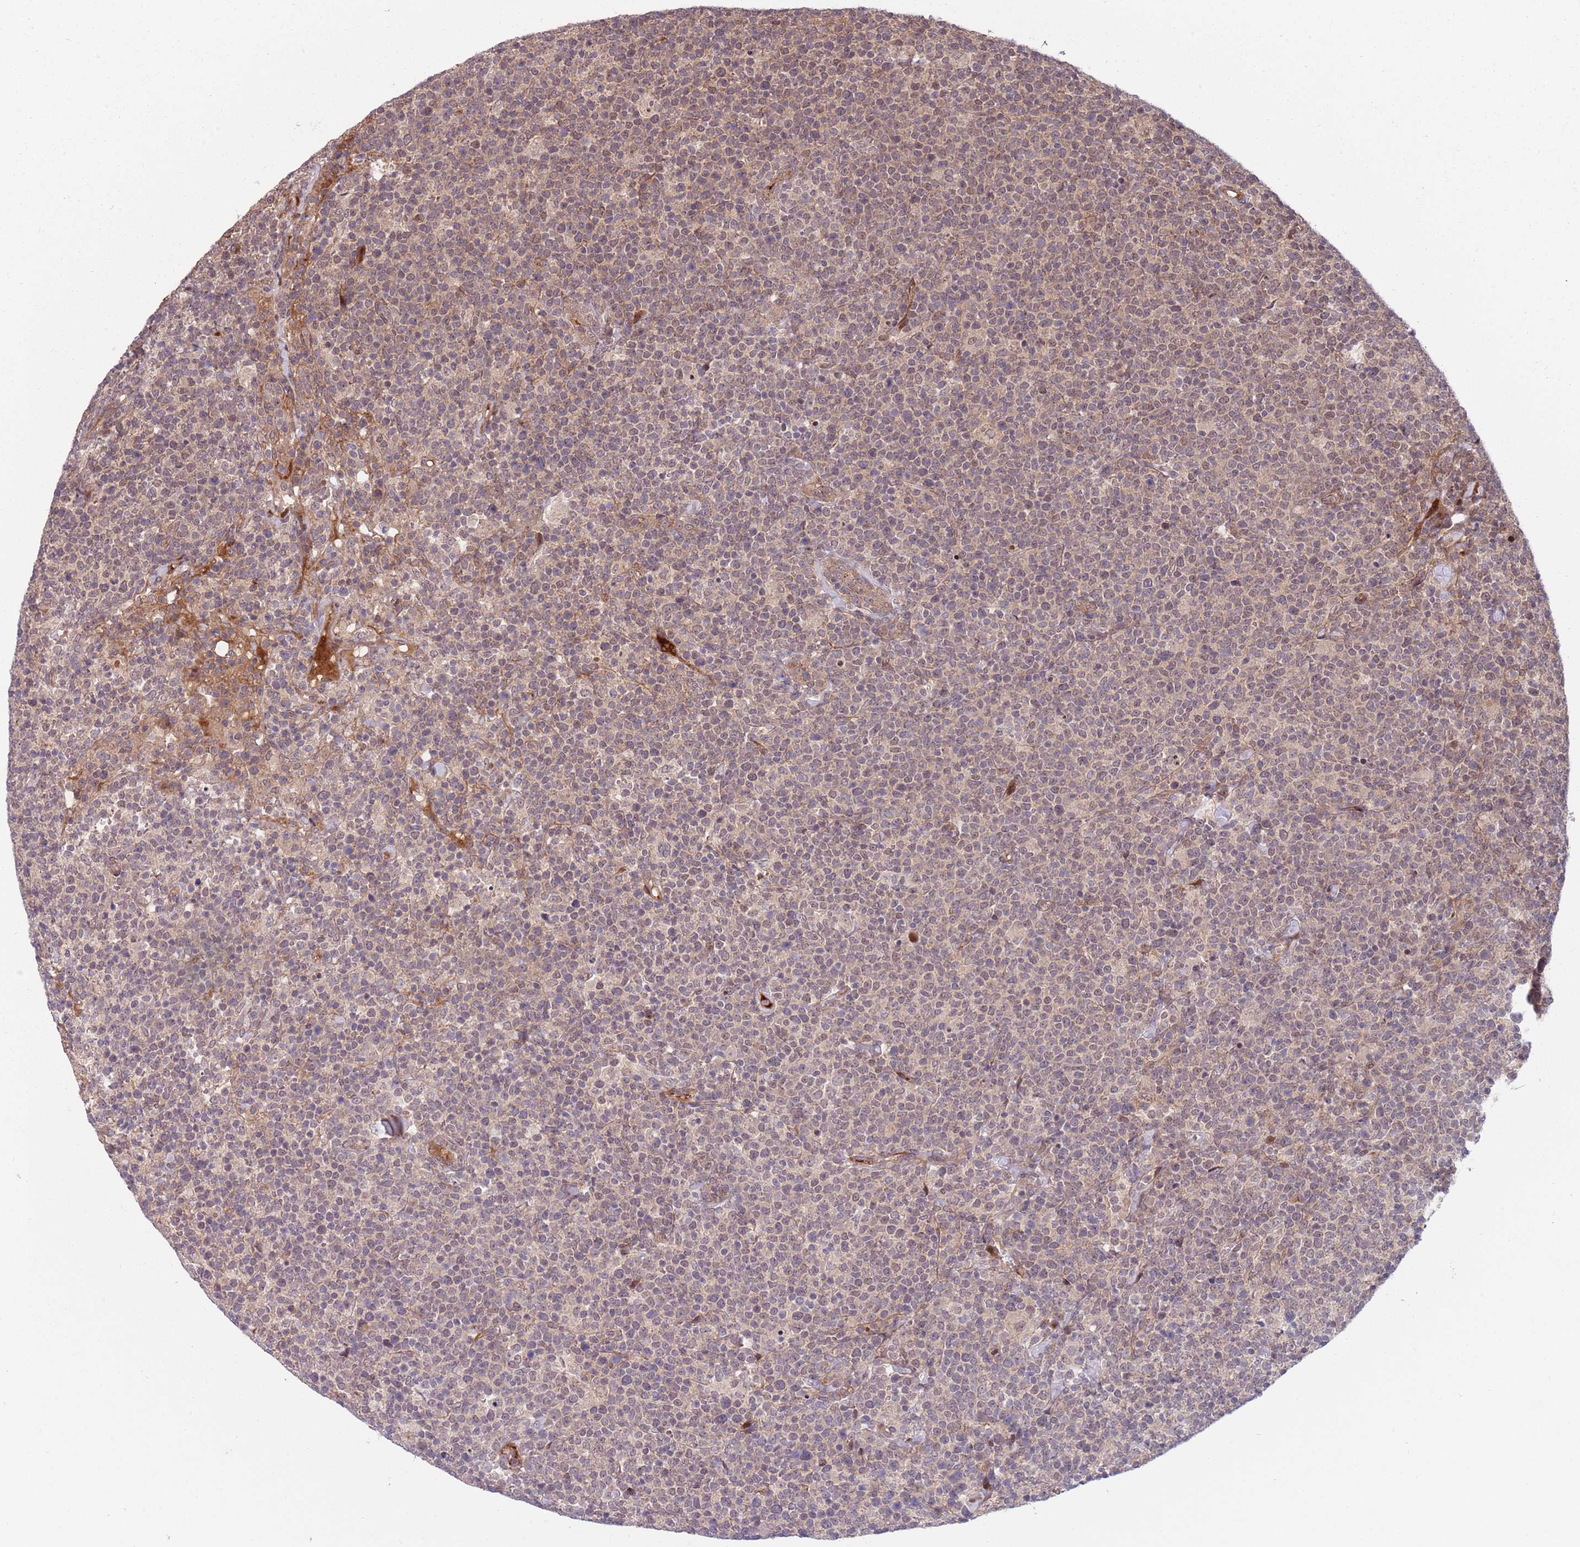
{"staining": {"intensity": "weak", "quantity": "25%-75%", "location": "nuclear"}, "tissue": "lymphoma", "cell_type": "Tumor cells", "image_type": "cancer", "snomed": [{"axis": "morphology", "description": "Malignant lymphoma, non-Hodgkin's type, High grade"}, {"axis": "topography", "description": "Lymph node"}], "caption": "Protein expression analysis of human lymphoma reveals weak nuclear expression in approximately 25%-75% of tumor cells.", "gene": "NT5DC4", "patient": {"sex": "male", "age": 61}}